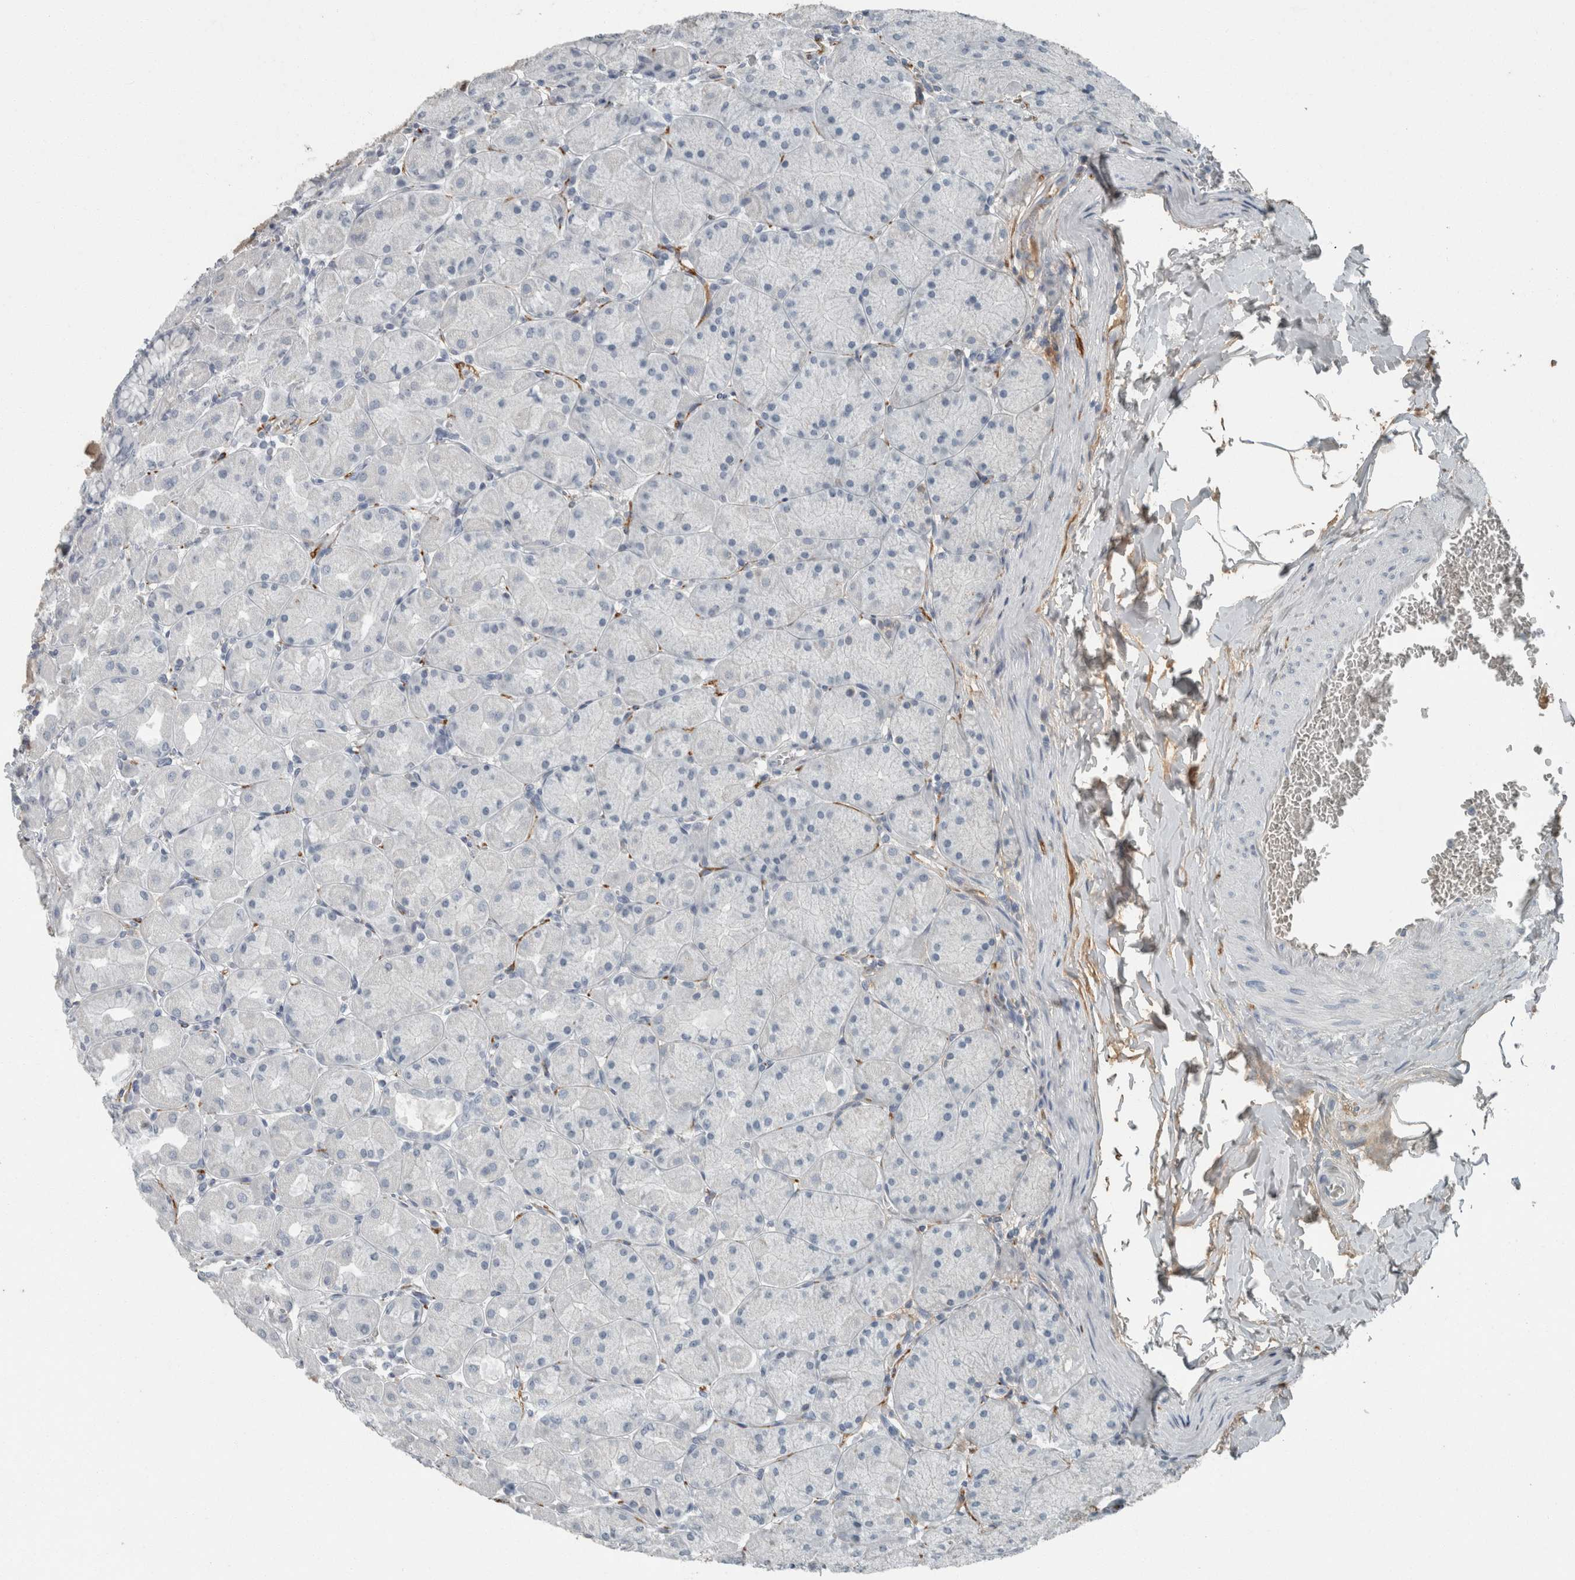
{"staining": {"intensity": "negative", "quantity": "none", "location": "none"}, "tissue": "stomach", "cell_type": "Glandular cells", "image_type": "normal", "snomed": [{"axis": "morphology", "description": "Normal tissue, NOS"}, {"axis": "topography", "description": "Stomach, upper"}], "caption": "Immunohistochemical staining of unremarkable human stomach displays no significant positivity in glandular cells. (DAB (3,3'-diaminobenzidine) immunohistochemistry with hematoxylin counter stain).", "gene": "CHL1", "patient": {"sex": "female", "age": 56}}